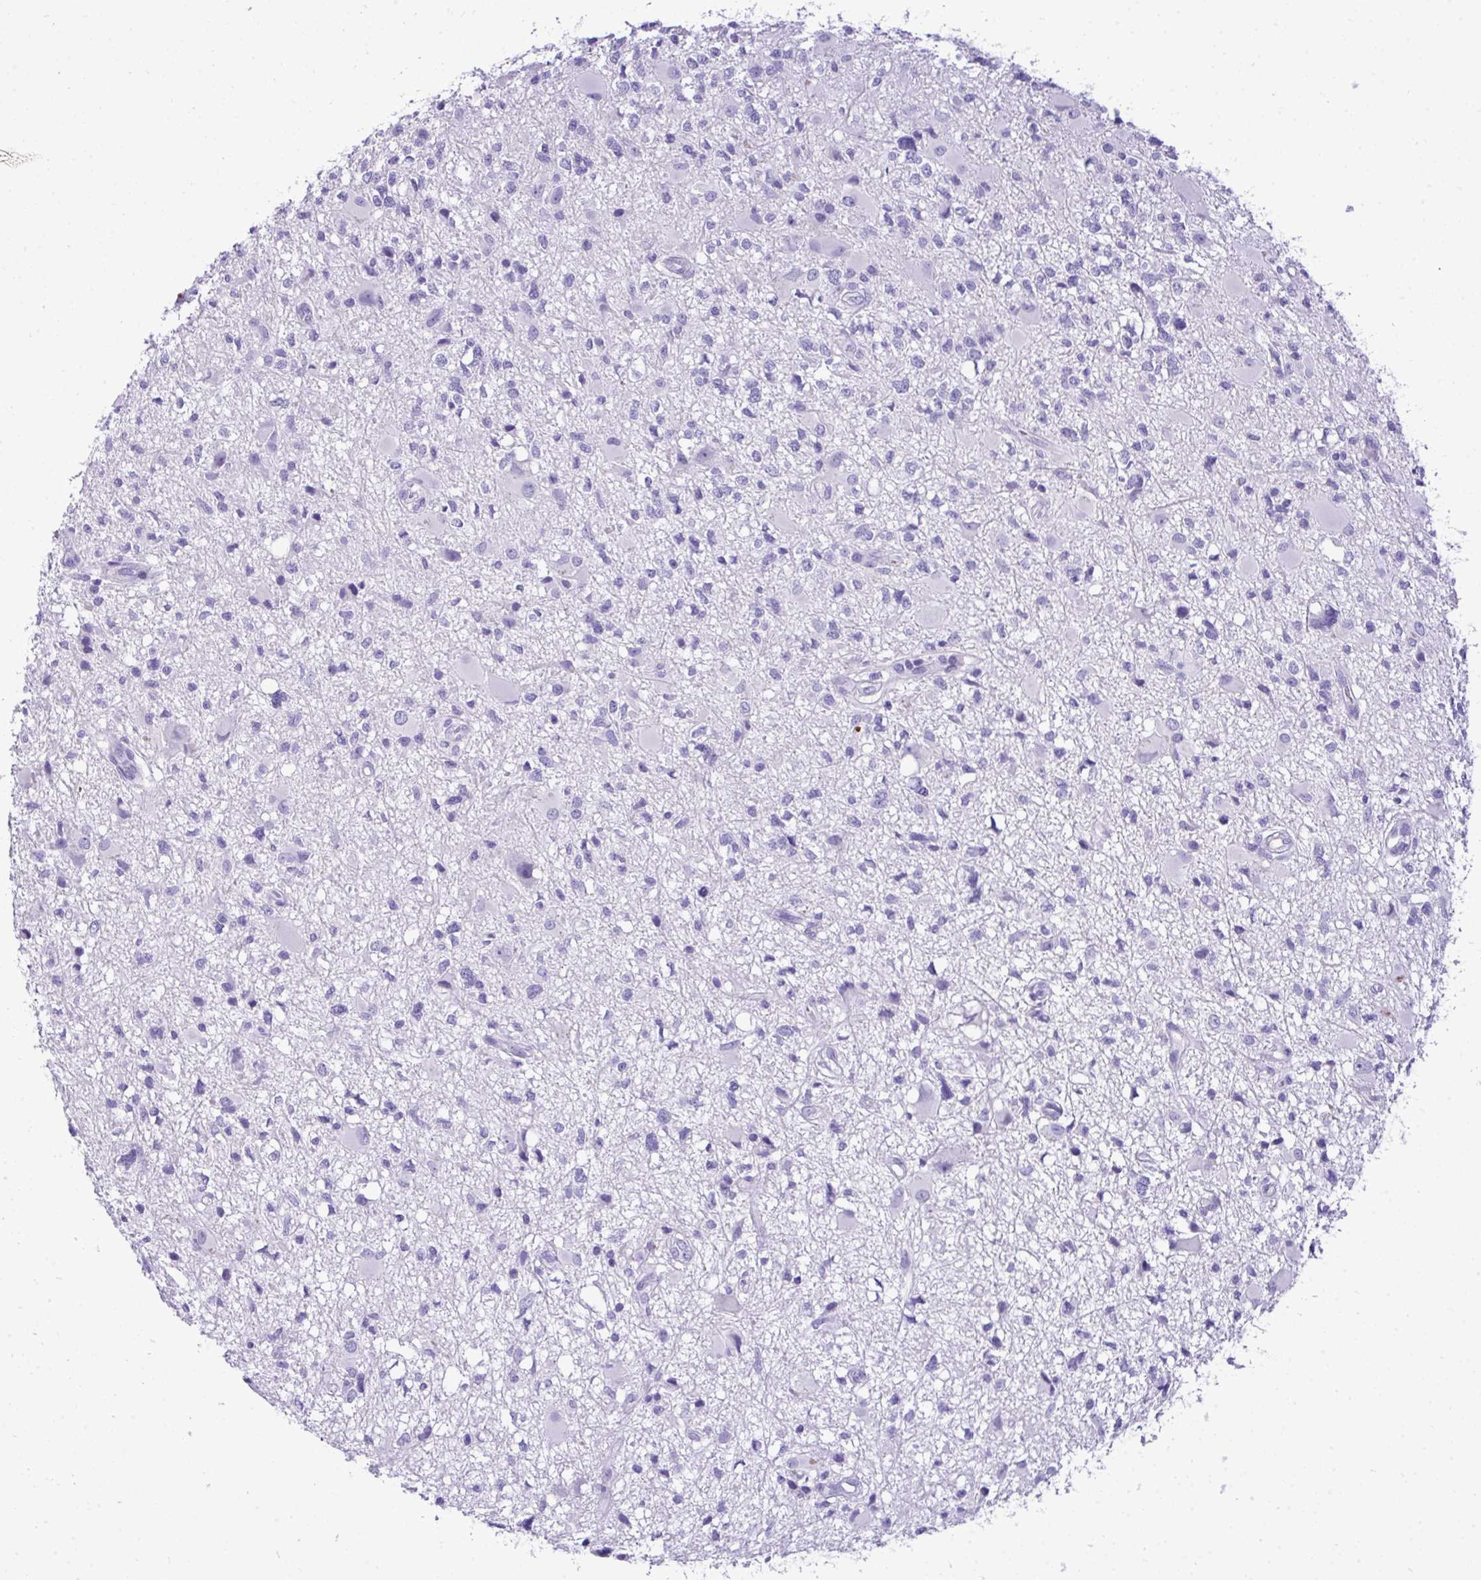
{"staining": {"intensity": "negative", "quantity": "none", "location": "none"}, "tissue": "glioma", "cell_type": "Tumor cells", "image_type": "cancer", "snomed": [{"axis": "morphology", "description": "Glioma, malignant, High grade"}, {"axis": "topography", "description": "Brain"}], "caption": "A high-resolution histopathology image shows immunohistochemistry (IHC) staining of malignant high-grade glioma, which shows no significant staining in tumor cells.", "gene": "ST6GALNAC3", "patient": {"sex": "male", "age": 54}}